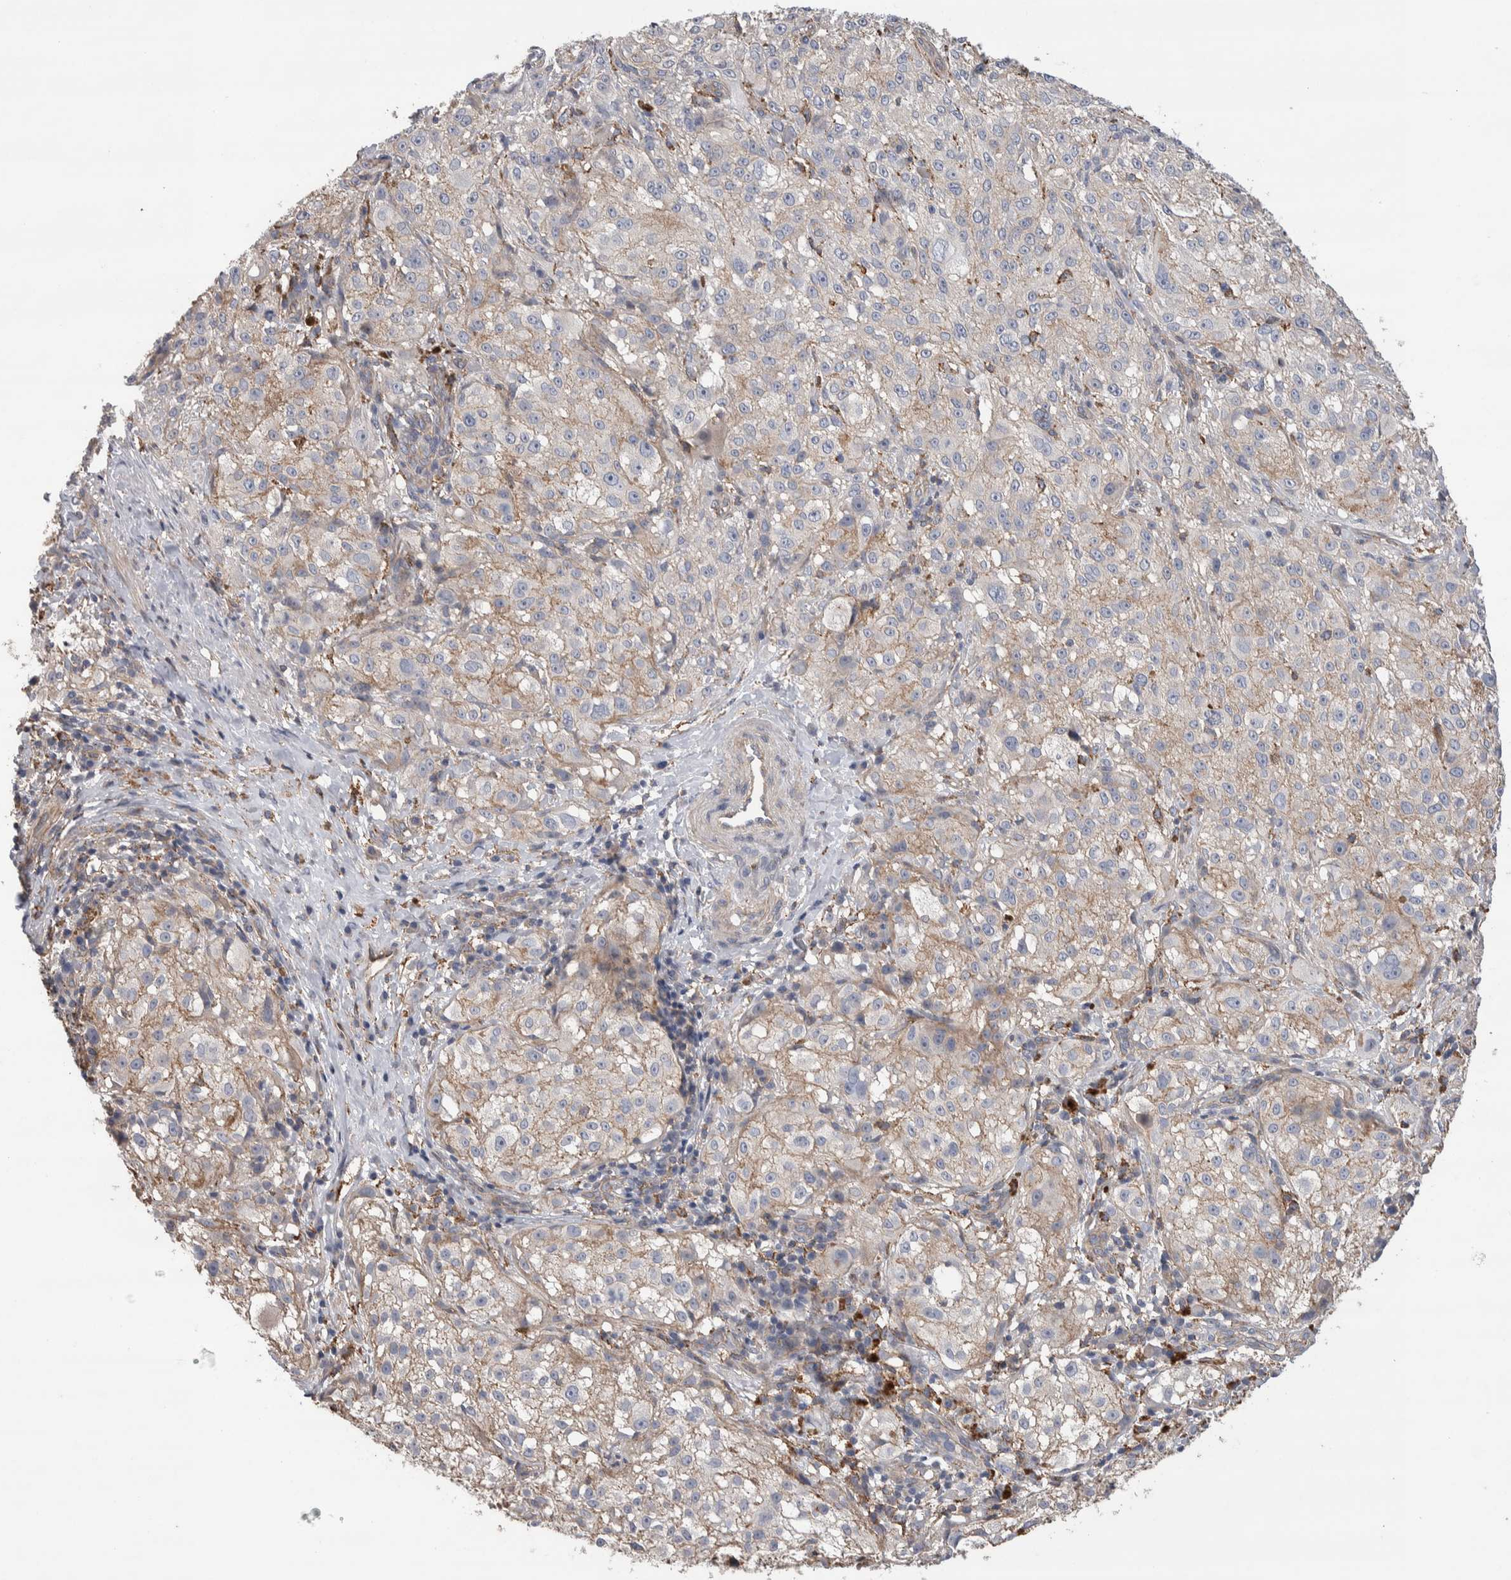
{"staining": {"intensity": "weak", "quantity": "<25%", "location": "cytoplasmic/membranous"}, "tissue": "melanoma", "cell_type": "Tumor cells", "image_type": "cancer", "snomed": [{"axis": "morphology", "description": "Malignant melanoma, NOS"}, {"axis": "topography", "description": "Skin"}], "caption": "Immunohistochemical staining of human malignant melanoma shows no significant expression in tumor cells.", "gene": "GCNA", "patient": {"sex": "female", "age": 55}}